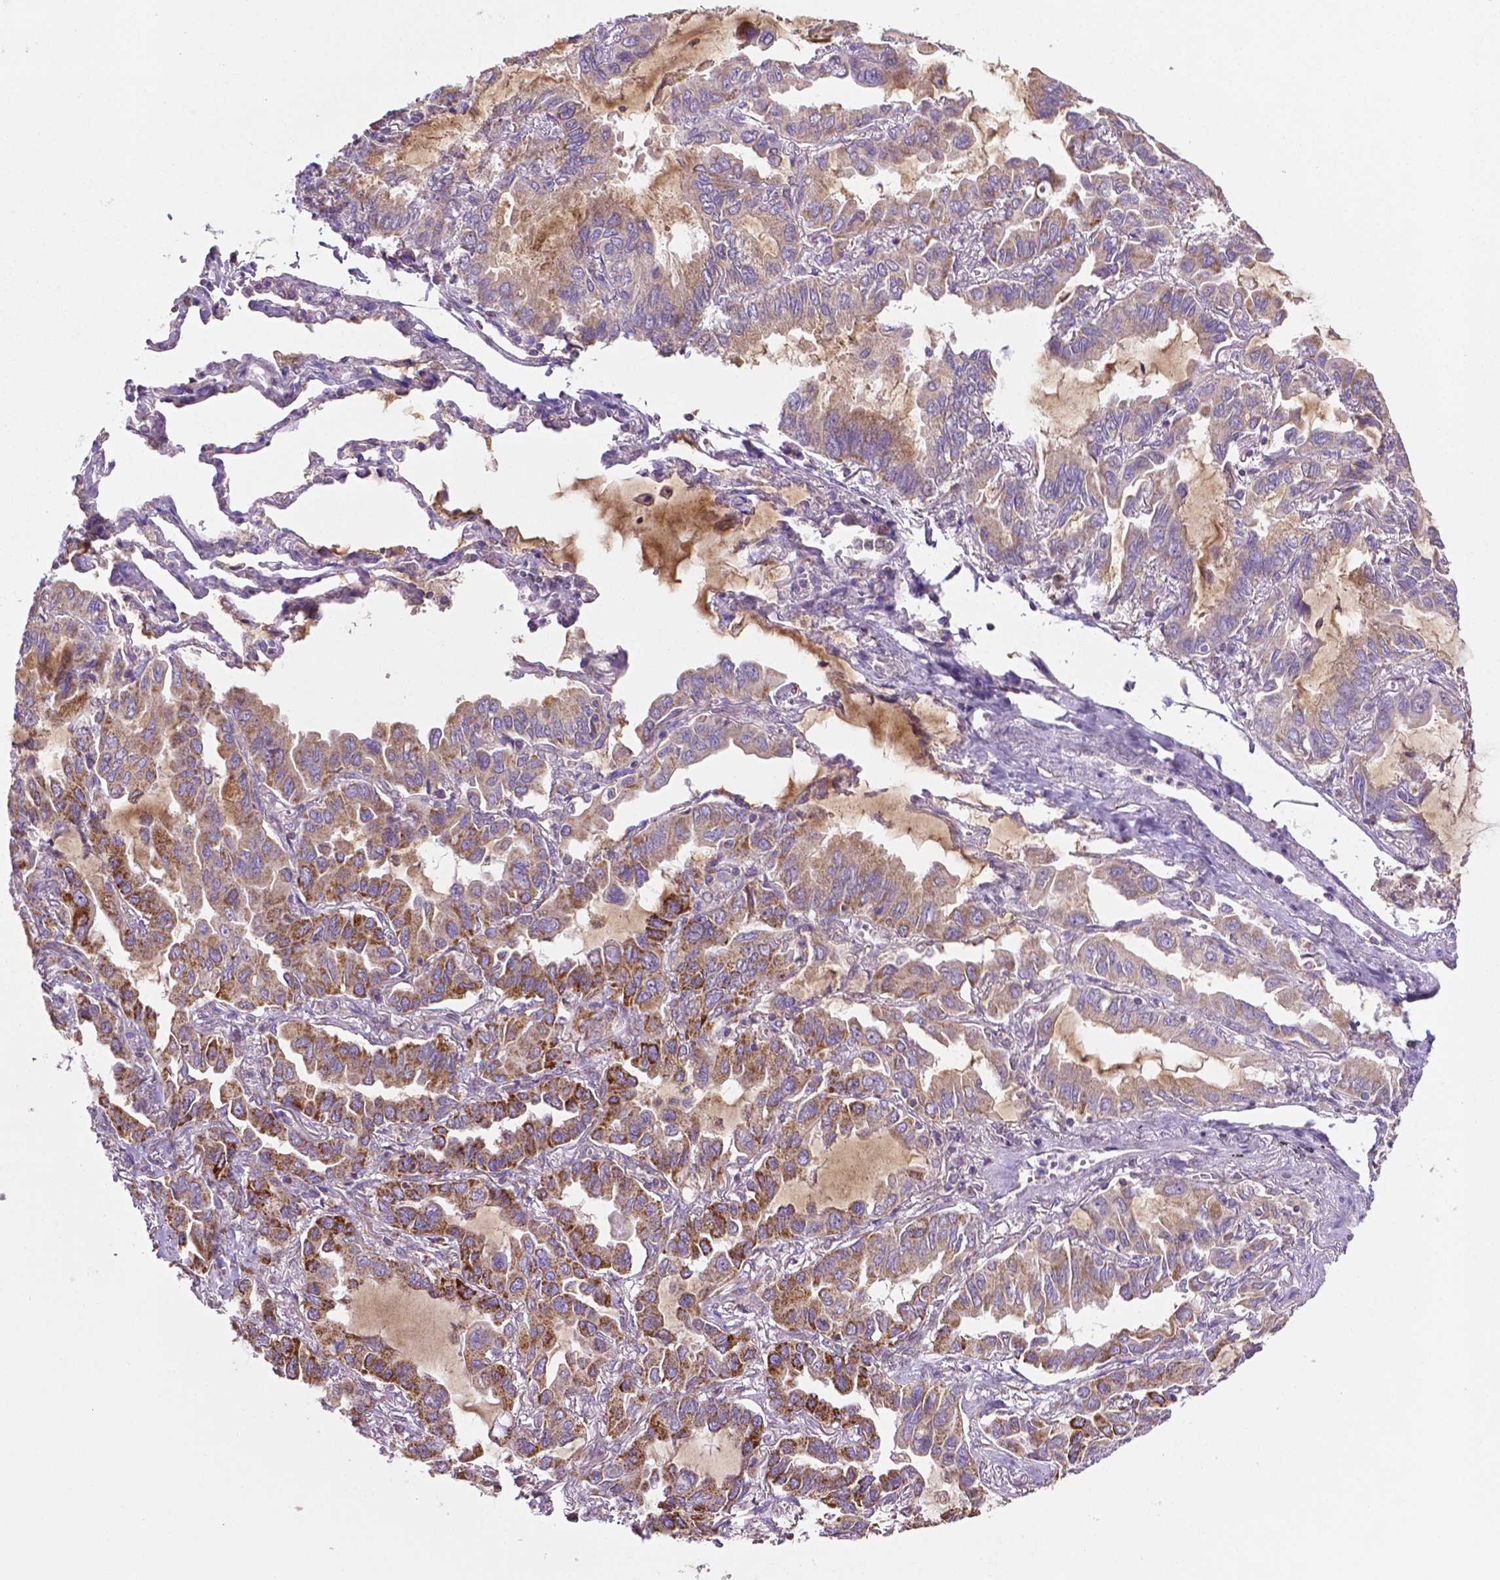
{"staining": {"intensity": "strong", "quantity": ">75%", "location": "cytoplasmic/membranous"}, "tissue": "lung cancer", "cell_type": "Tumor cells", "image_type": "cancer", "snomed": [{"axis": "morphology", "description": "Adenocarcinoma, NOS"}, {"axis": "topography", "description": "Lung"}], "caption": "Immunohistochemical staining of human lung cancer shows high levels of strong cytoplasmic/membranous expression in approximately >75% of tumor cells.", "gene": "ILVBL", "patient": {"sex": "male", "age": 64}}